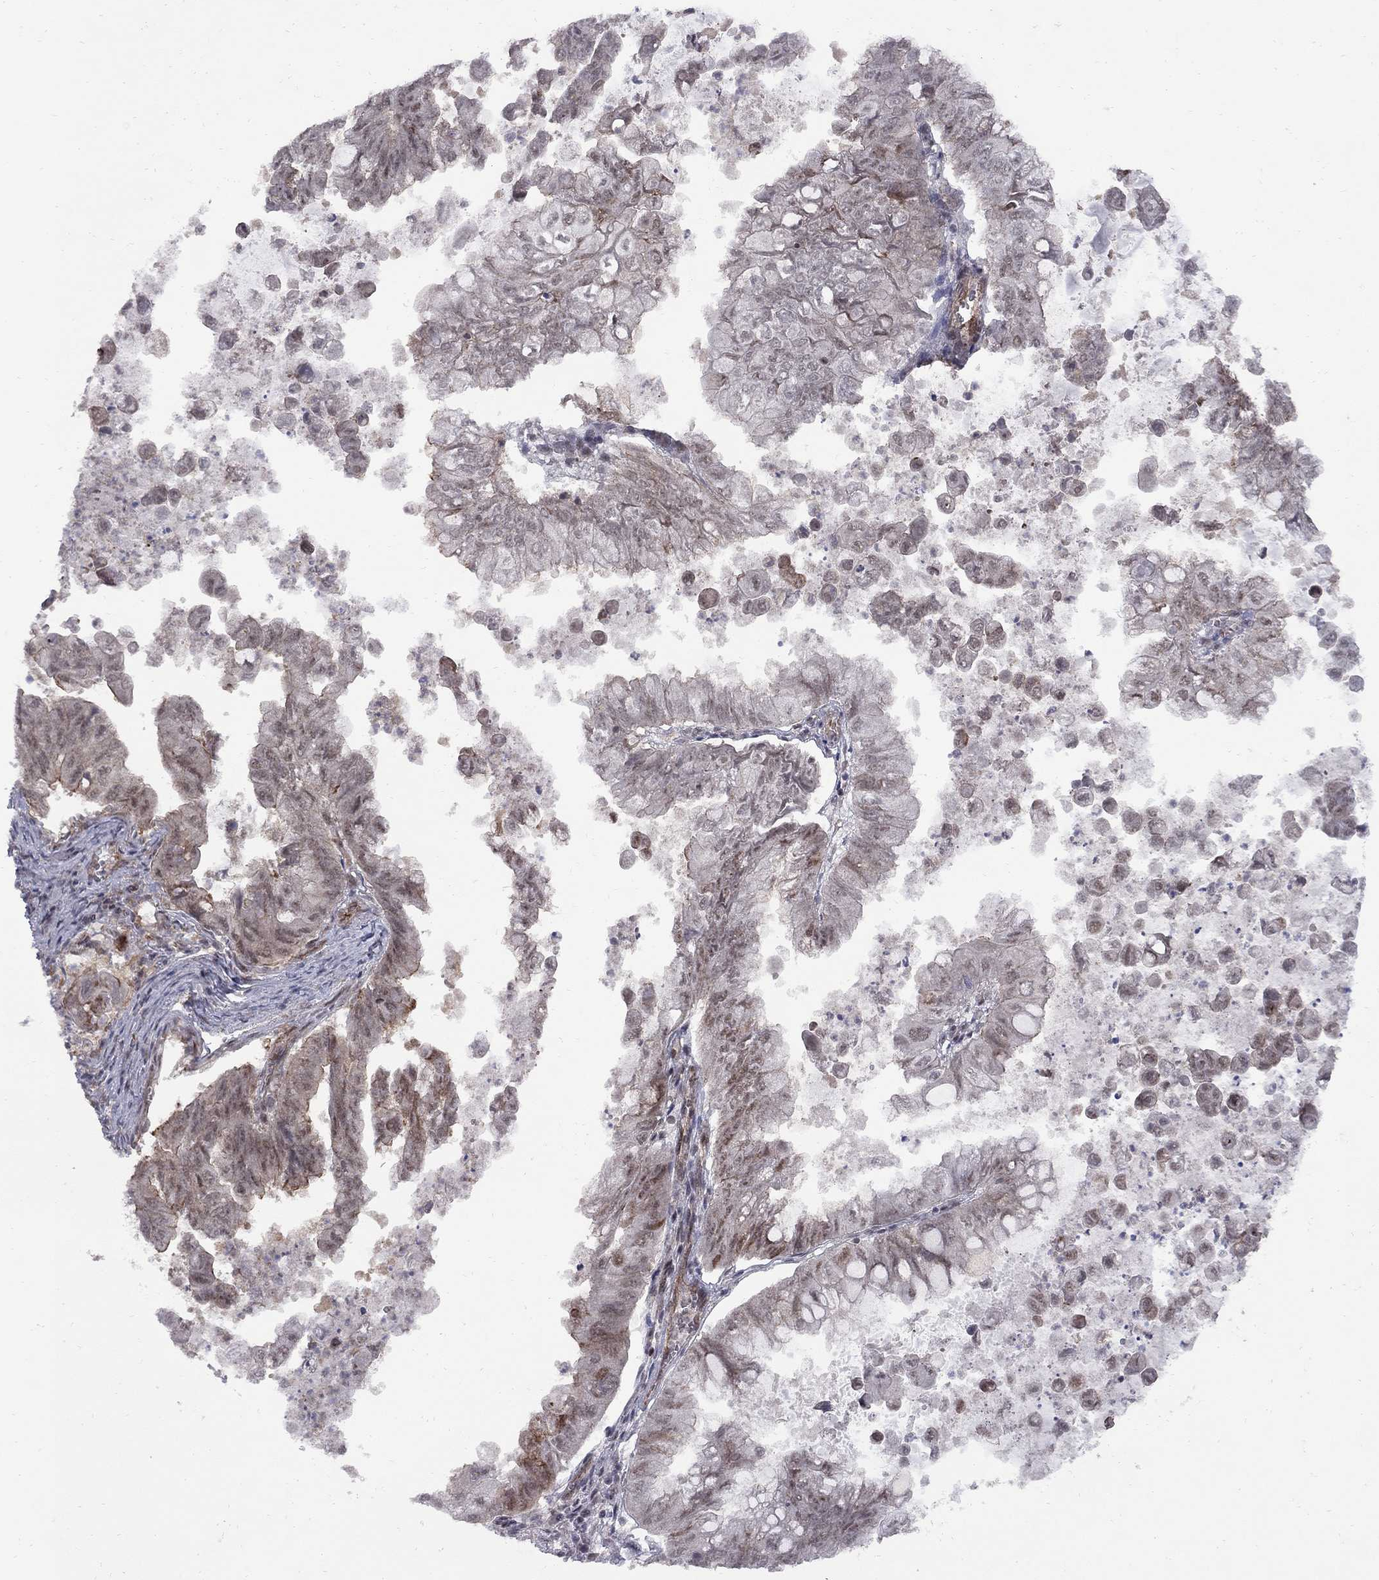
{"staining": {"intensity": "negative", "quantity": "none", "location": "none"}, "tissue": "stomach cancer", "cell_type": "Tumor cells", "image_type": "cancer", "snomed": [{"axis": "morphology", "description": "Adenocarcinoma, NOS"}, {"axis": "topography", "description": "Stomach, upper"}], "caption": "Tumor cells show no significant positivity in stomach cancer.", "gene": "BRF1", "patient": {"sex": "male", "age": 80}}